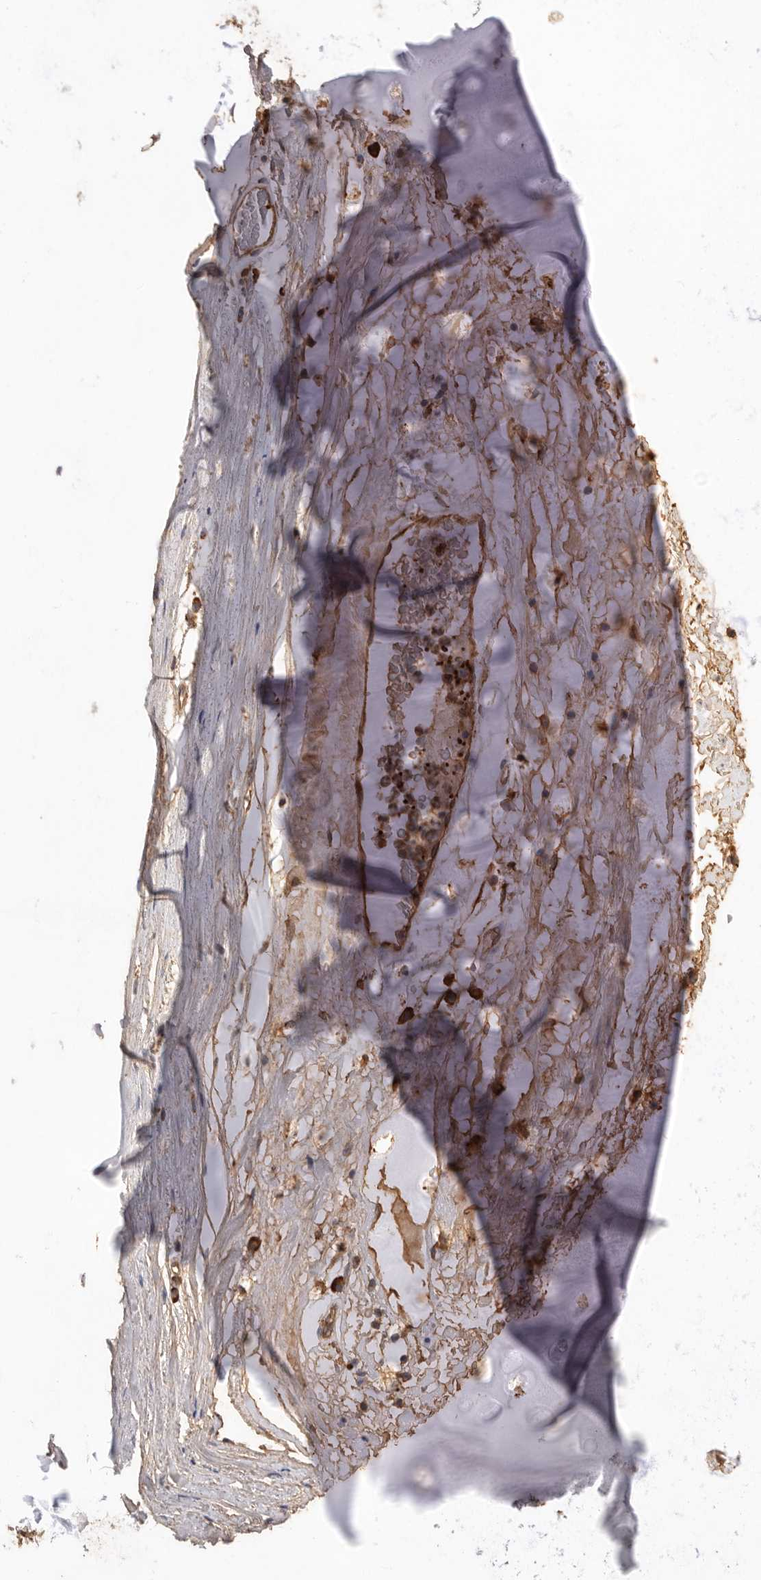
{"staining": {"intensity": "negative", "quantity": "none", "location": "none"}, "tissue": "adipose tissue", "cell_type": "Adipocytes", "image_type": "normal", "snomed": [{"axis": "morphology", "description": "Normal tissue, NOS"}, {"axis": "topography", "description": "Cartilage tissue"}], "caption": "The photomicrograph shows no staining of adipocytes in benign adipose tissue.", "gene": "CDC42BPB", "patient": {"sex": "female", "age": 63}}